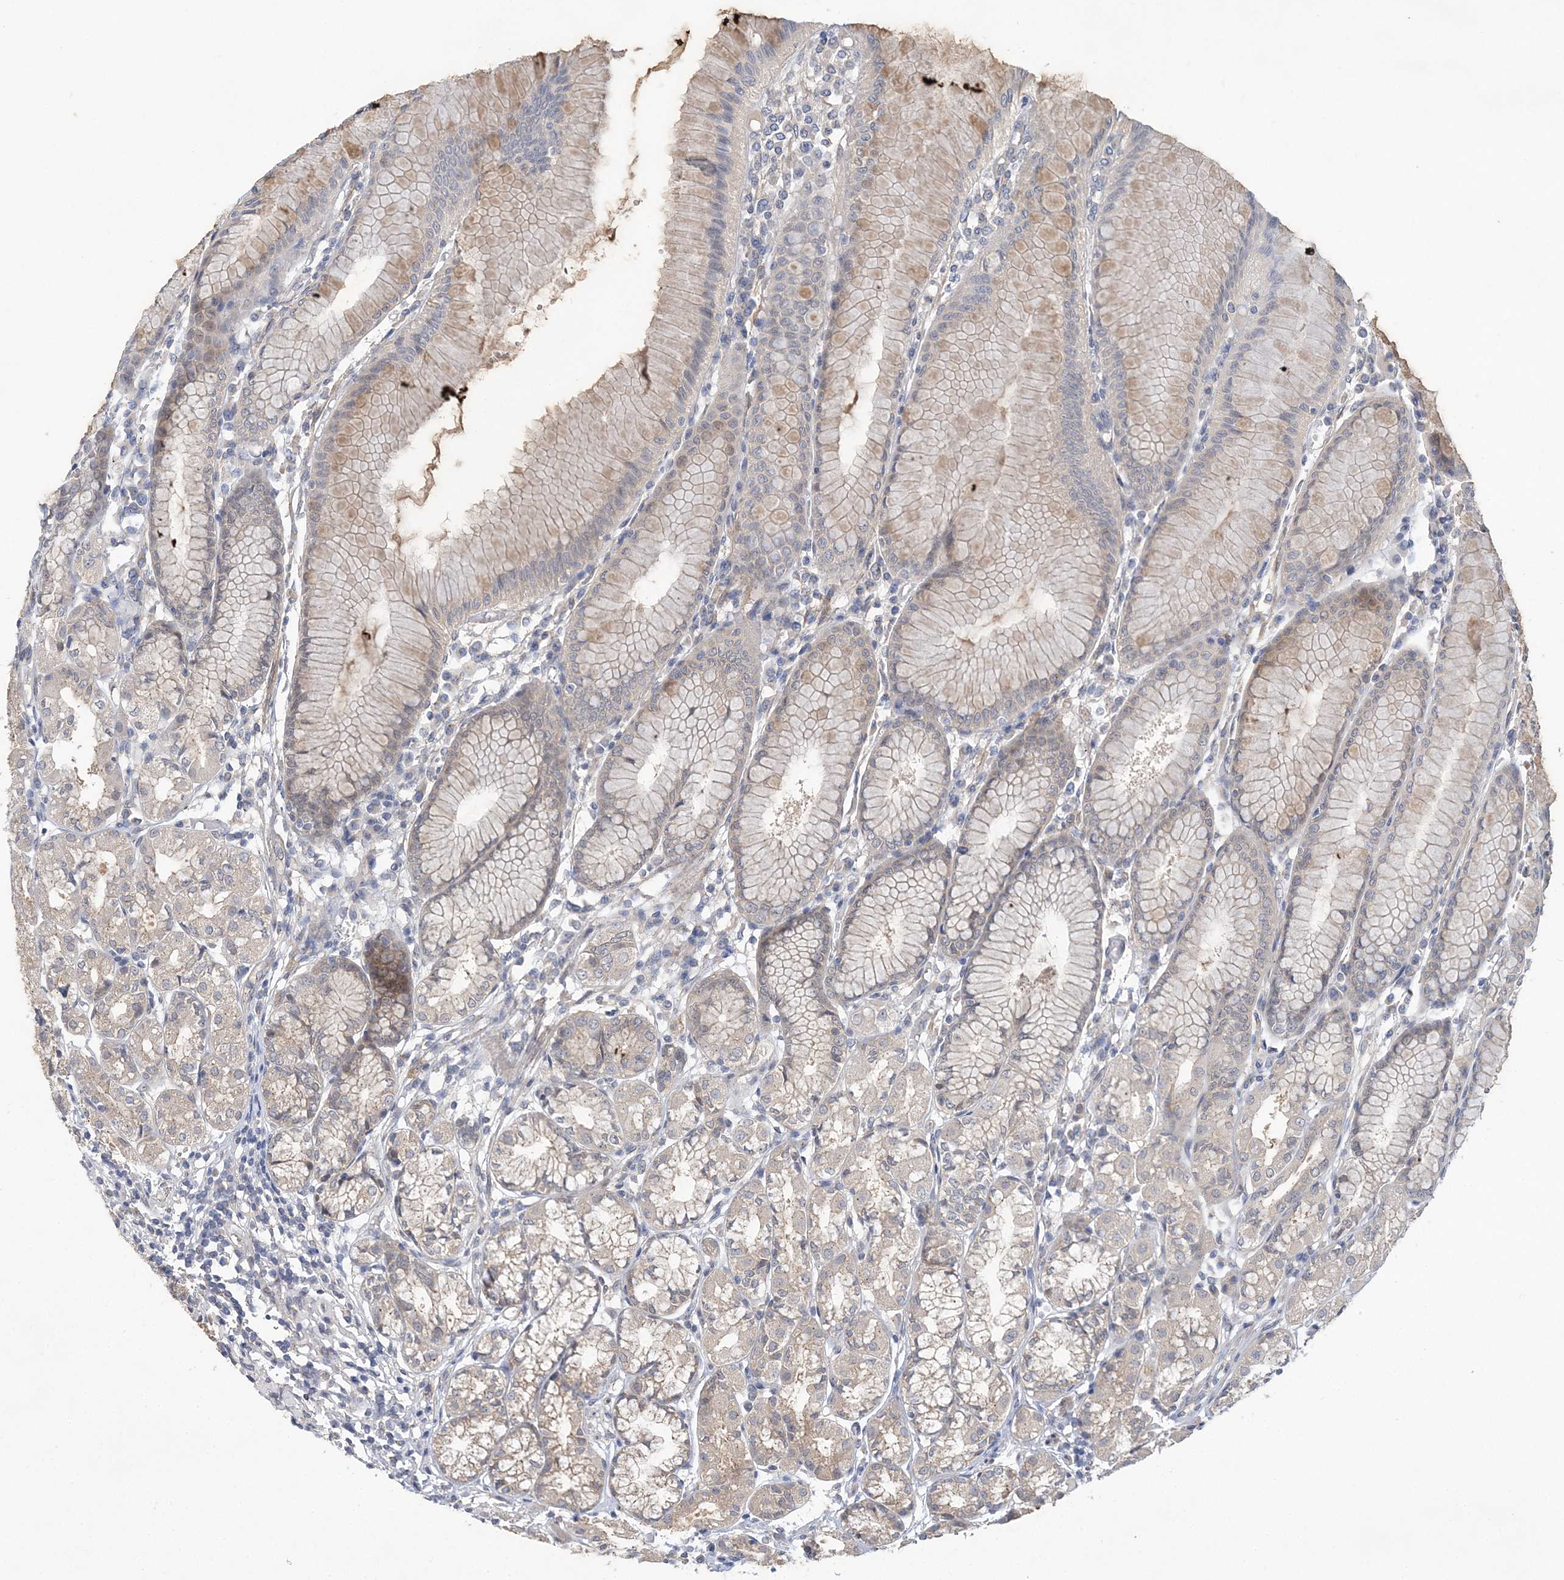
{"staining": {"intensity": "weak", "quantity": "25%-75%", "location": "cytoplasmic/membranous"}, "tissue": "stomach", "cell_type": "Glandular cells", "image_type": "normal", "snomed": [{"axis": "morphology", "description": "Normal tissue, NOS"}, {"axis": "topography", "description": "Stomach"}], "caption": "Glandular cells exhibit weak cytoplasmic/membranous positivity in about 25%-75% of cells in normal stomach. (DAB (3,3'-diaminobenzidine) IHC, brown staining for protein, blue staining for nuclei).", "gene": "ANKRD35", "patient": {"sex": "female", "age": 57}}